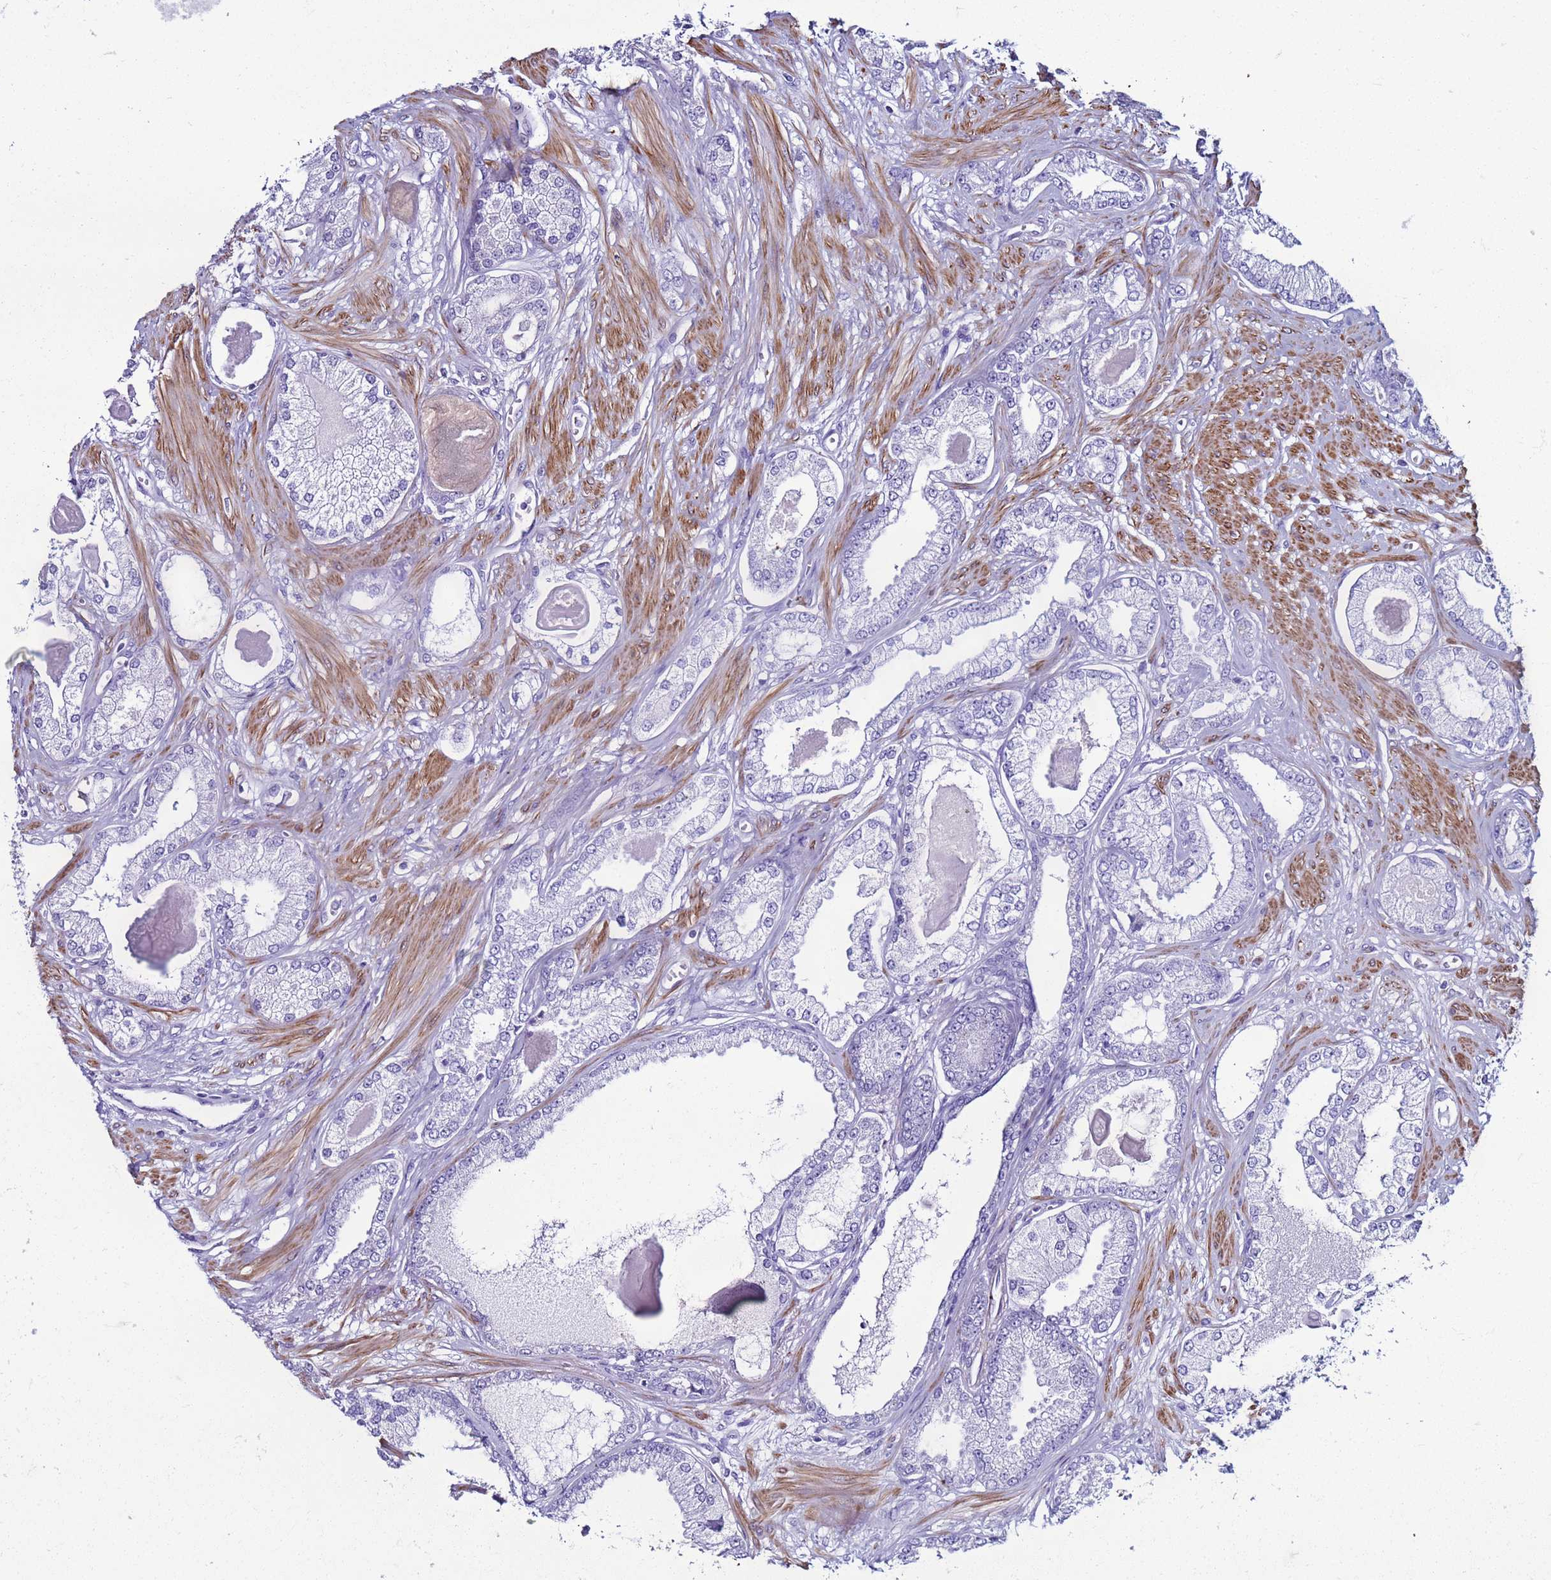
{"staining": {"intensity": "negative", "quantity": "none", "location": "none"}, "tissue": "prostate cancer", "cell_type": "Tumor cells", "image_type": "cancer", "snomed": [{"axis": "morphology", "description": "Adenocarcinoma, Low grade"}, {"axis": "topography", "description": "Prostate"}], "caption": "The photomicrograph reveals no staining of tumor cells in prostate adenocarcinoma (low-grade). (DAB immunohistochemistry (IHC) with hematoxylin counter stain).", "gene": "LCMT1", "patient": {"sex": "male", "age": 64}}